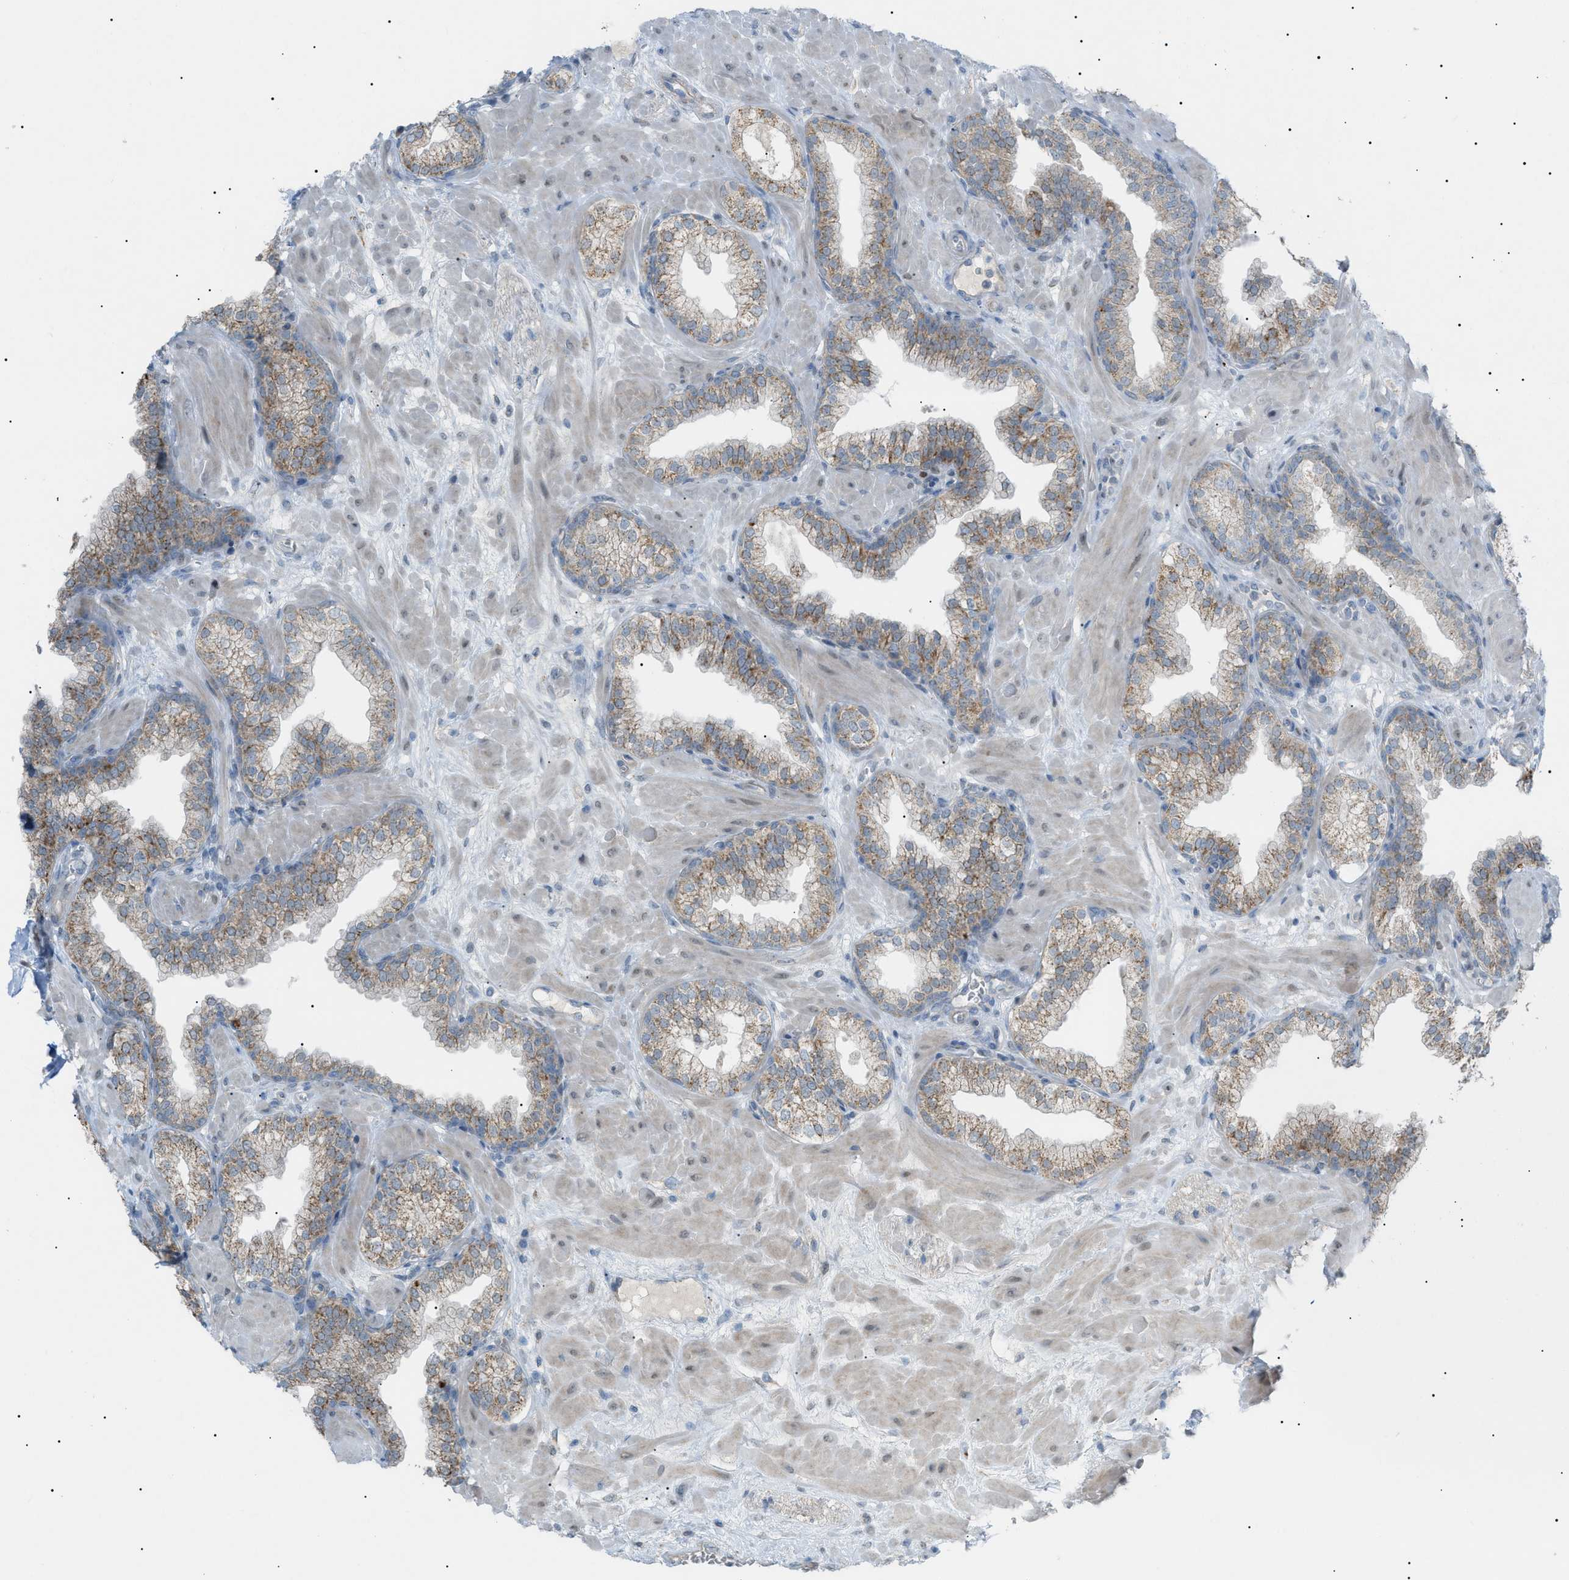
{"staining": {"intensity": "moderate", "quantity": ">75%", "location": "cytoplasmic/membranous"}, "tissue": "prostate", "cell_type": "Glandular cells", "image_type": "normal", "snomed": [{"axis": "morphology", "description": "Normal tissue, NOS"}, {"axis": "morphology", "description": "Urothelial carcinoma, Low grade"}, {"axis": "topography", "description": "Urinary bladder"}, {"axis": "topography", "description": "Prostate"}], "caption": "High-power microscopy captured an immunohistochemistry image of unremarkable prostate, revealing moderate cytoplasmic/membranous expression in about >75% of glandular cells.", "gene": "ZNF516", "patient": {"sex": "male", "age": 60}}